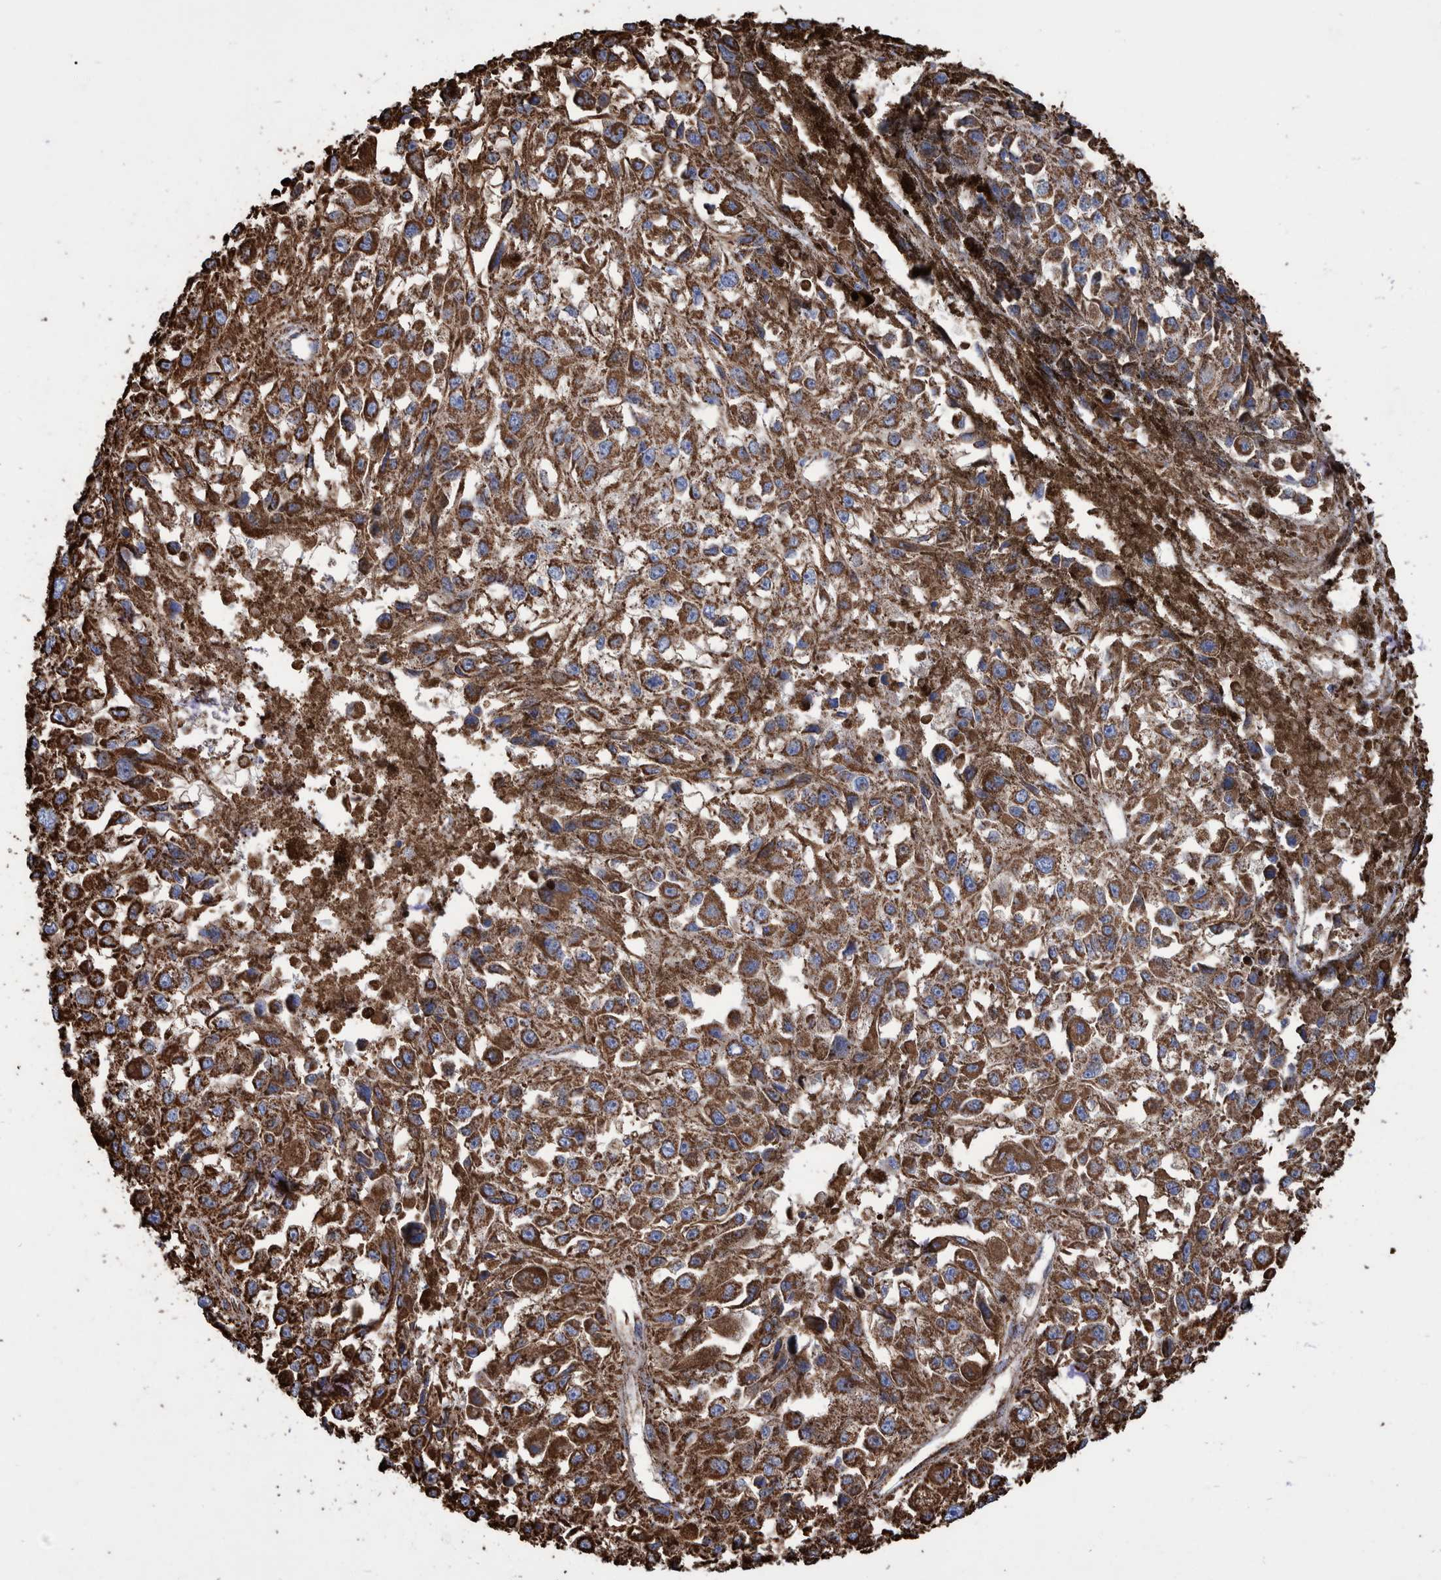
{"staining": {"intensity": "strong", "quantity": ">75%", "location": "cytoplasmic/membranous"}, "tissue": "melanoma", "cell_type": "Tumor cells", "image_type": "cancer", "snomed": [{"axis": "morphology", "description": "Malignant melanoma, Metastatic site"}, {"axis": "topography", "description": "Lymph node"}], "caption": "The photomicrograph shows immunohistochemical staining of melanoma. There is strong cytoplasmic/membranous expression is identified in approximately >75% of tumor cells.", "gene": "VPS26C", "patient": {"sex": "male", "age": 59}}